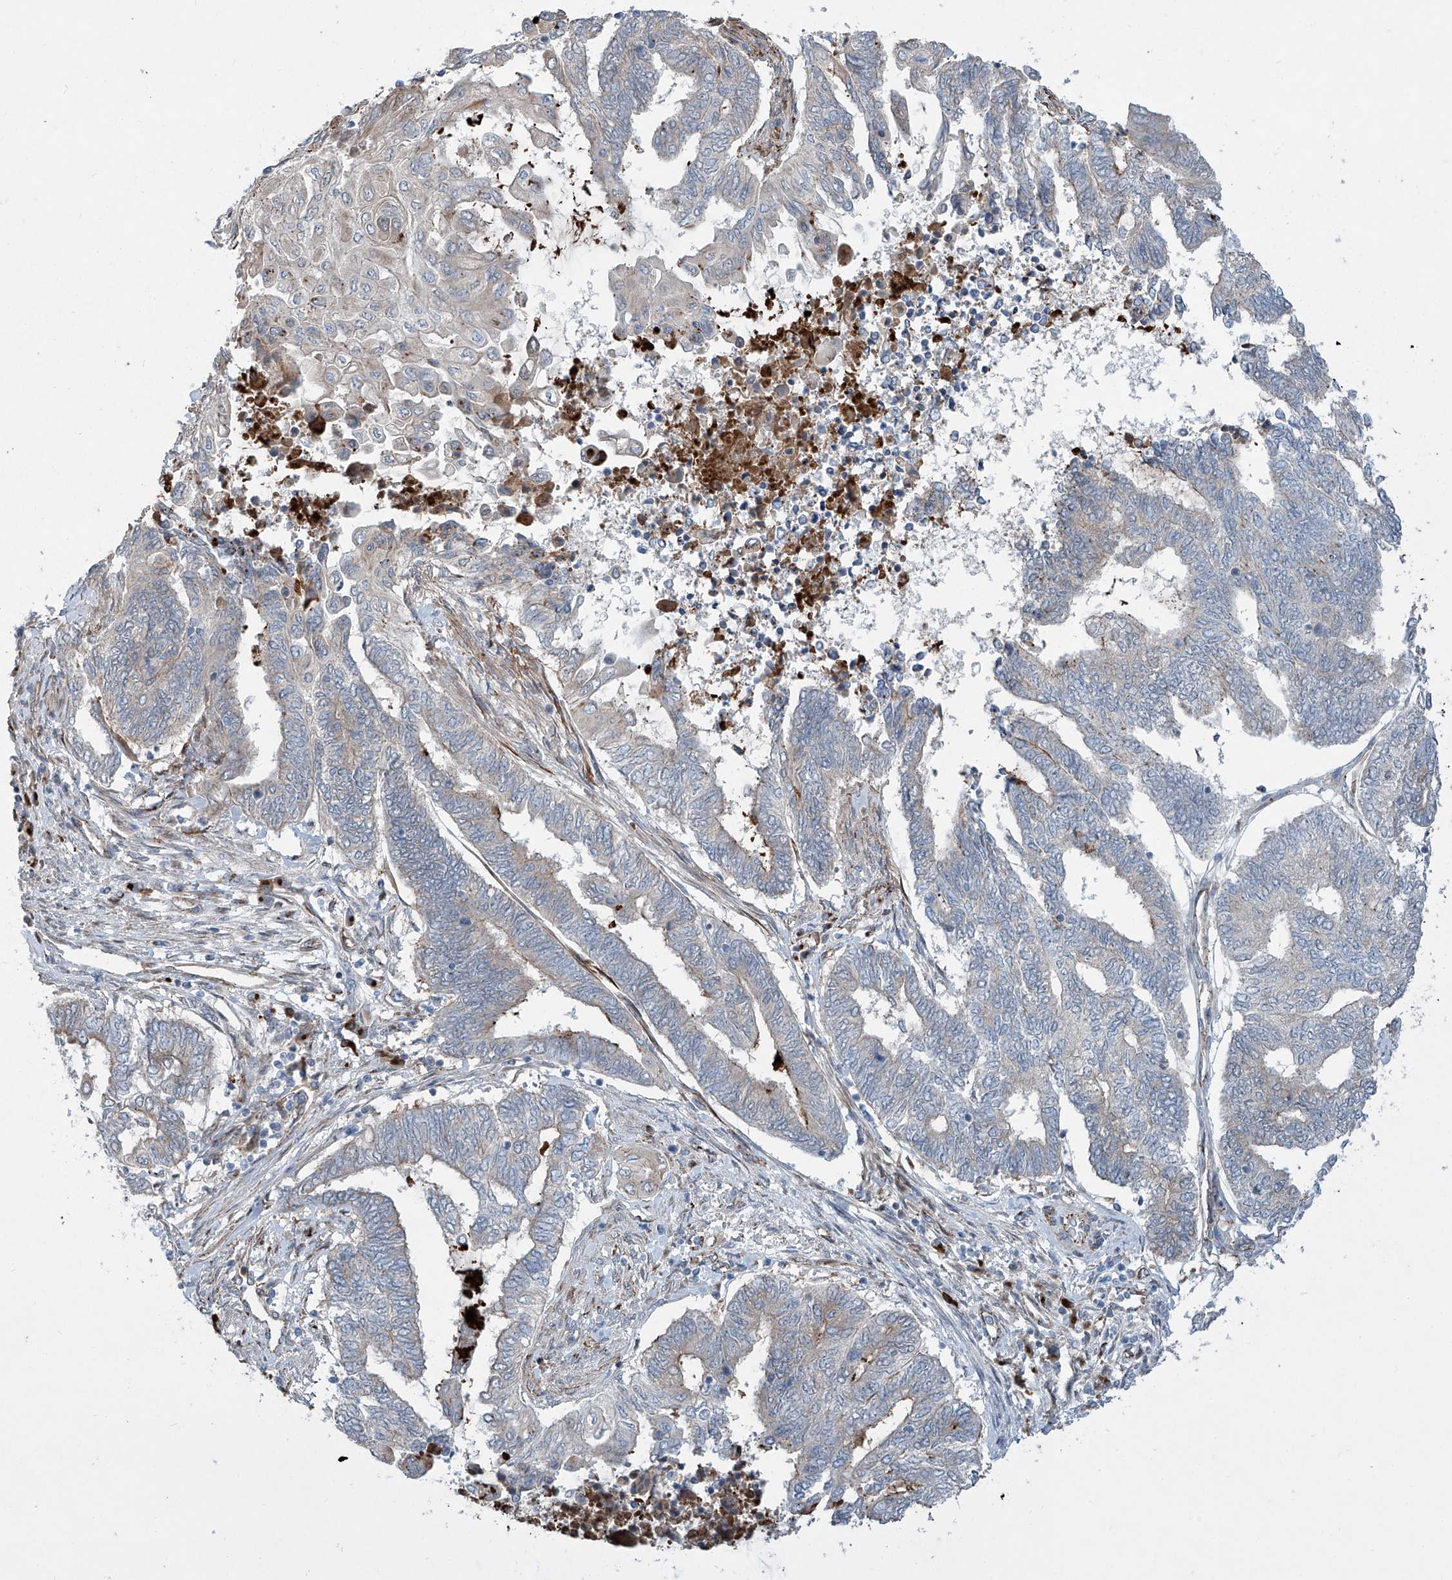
{"staining": {"intensity": "negative", "quantity": "none", "location": "none"}, "tissue": "endometrial cancer", "cell_type": "Tumor cells", "image_type": "cancer", "snomed": [{"axis": "morphology", "description": "Adenocarcinoma, NOS"}, {"axis": "topography", "description": "Uterus"}, {"axis": "topography", "description": "Endometrium"}], "caption": "The micrograph displays no staining of tumor cells in endometrial cancer (adenocarcinoma).", "gene": "CDH5", "patient": {"sex": "female", "age": 70}}